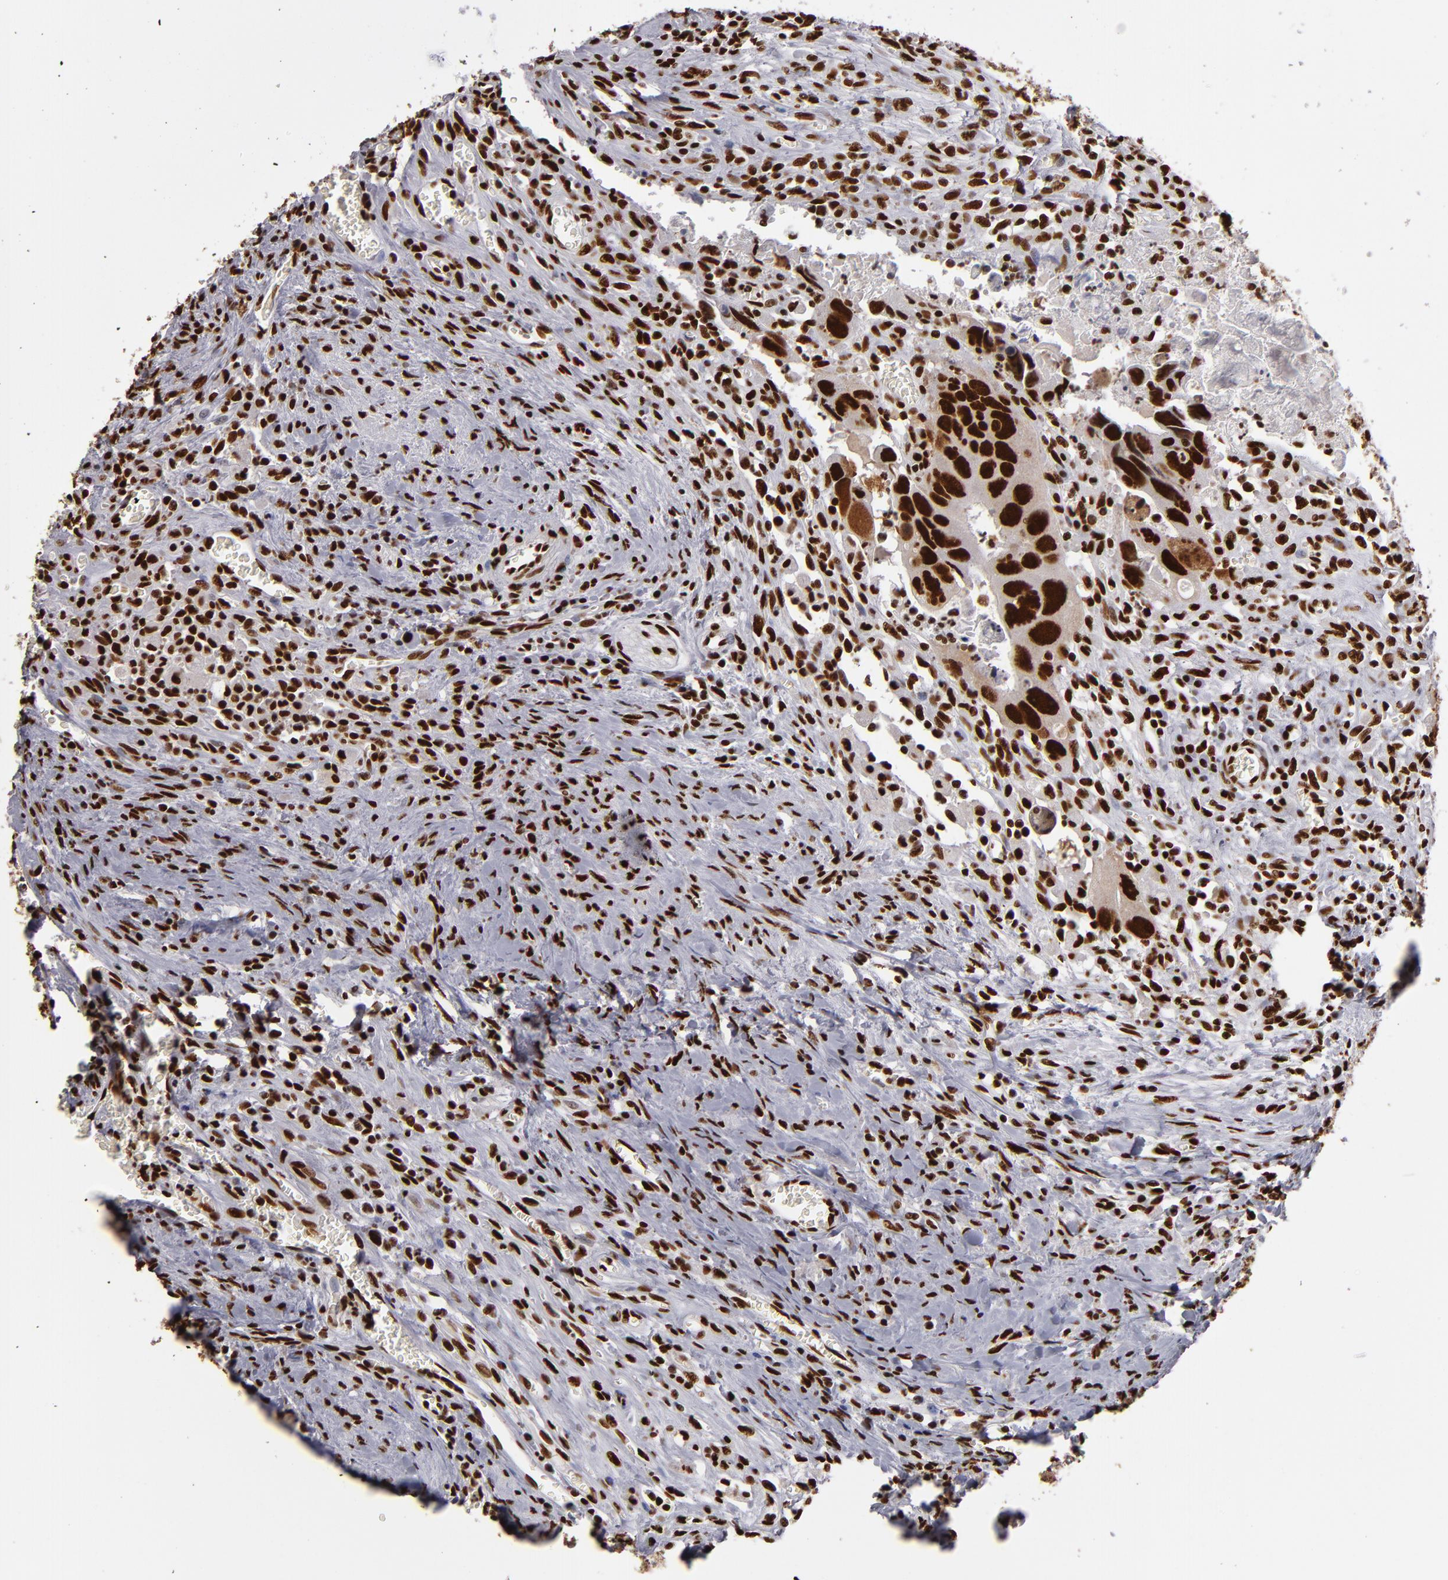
{"staining": {"intensity": "strong", "quantity": ">75%", "location": "nuclear"}, "tissue": "colorectal cancer", "cell_type": "Tumor cells", "image_type": "cancer", "snomed": [{"axis": "morphology", "description": "Adenocarcinoma, NOS"}, {"axis": "topography", "description": "Rectum"}], "caption": "IHC (DAB) staining of adenocarcinoma (colorectal) shows strong nuclear protein staining in approximately >75% of tumor cells. The protein is stained brown, and the nuclei are stained in blue (DAB IHC with brightfield microscopy, high magnification).", "gene": "MRE11", "patient": {"sex": "male", "age": 70}}